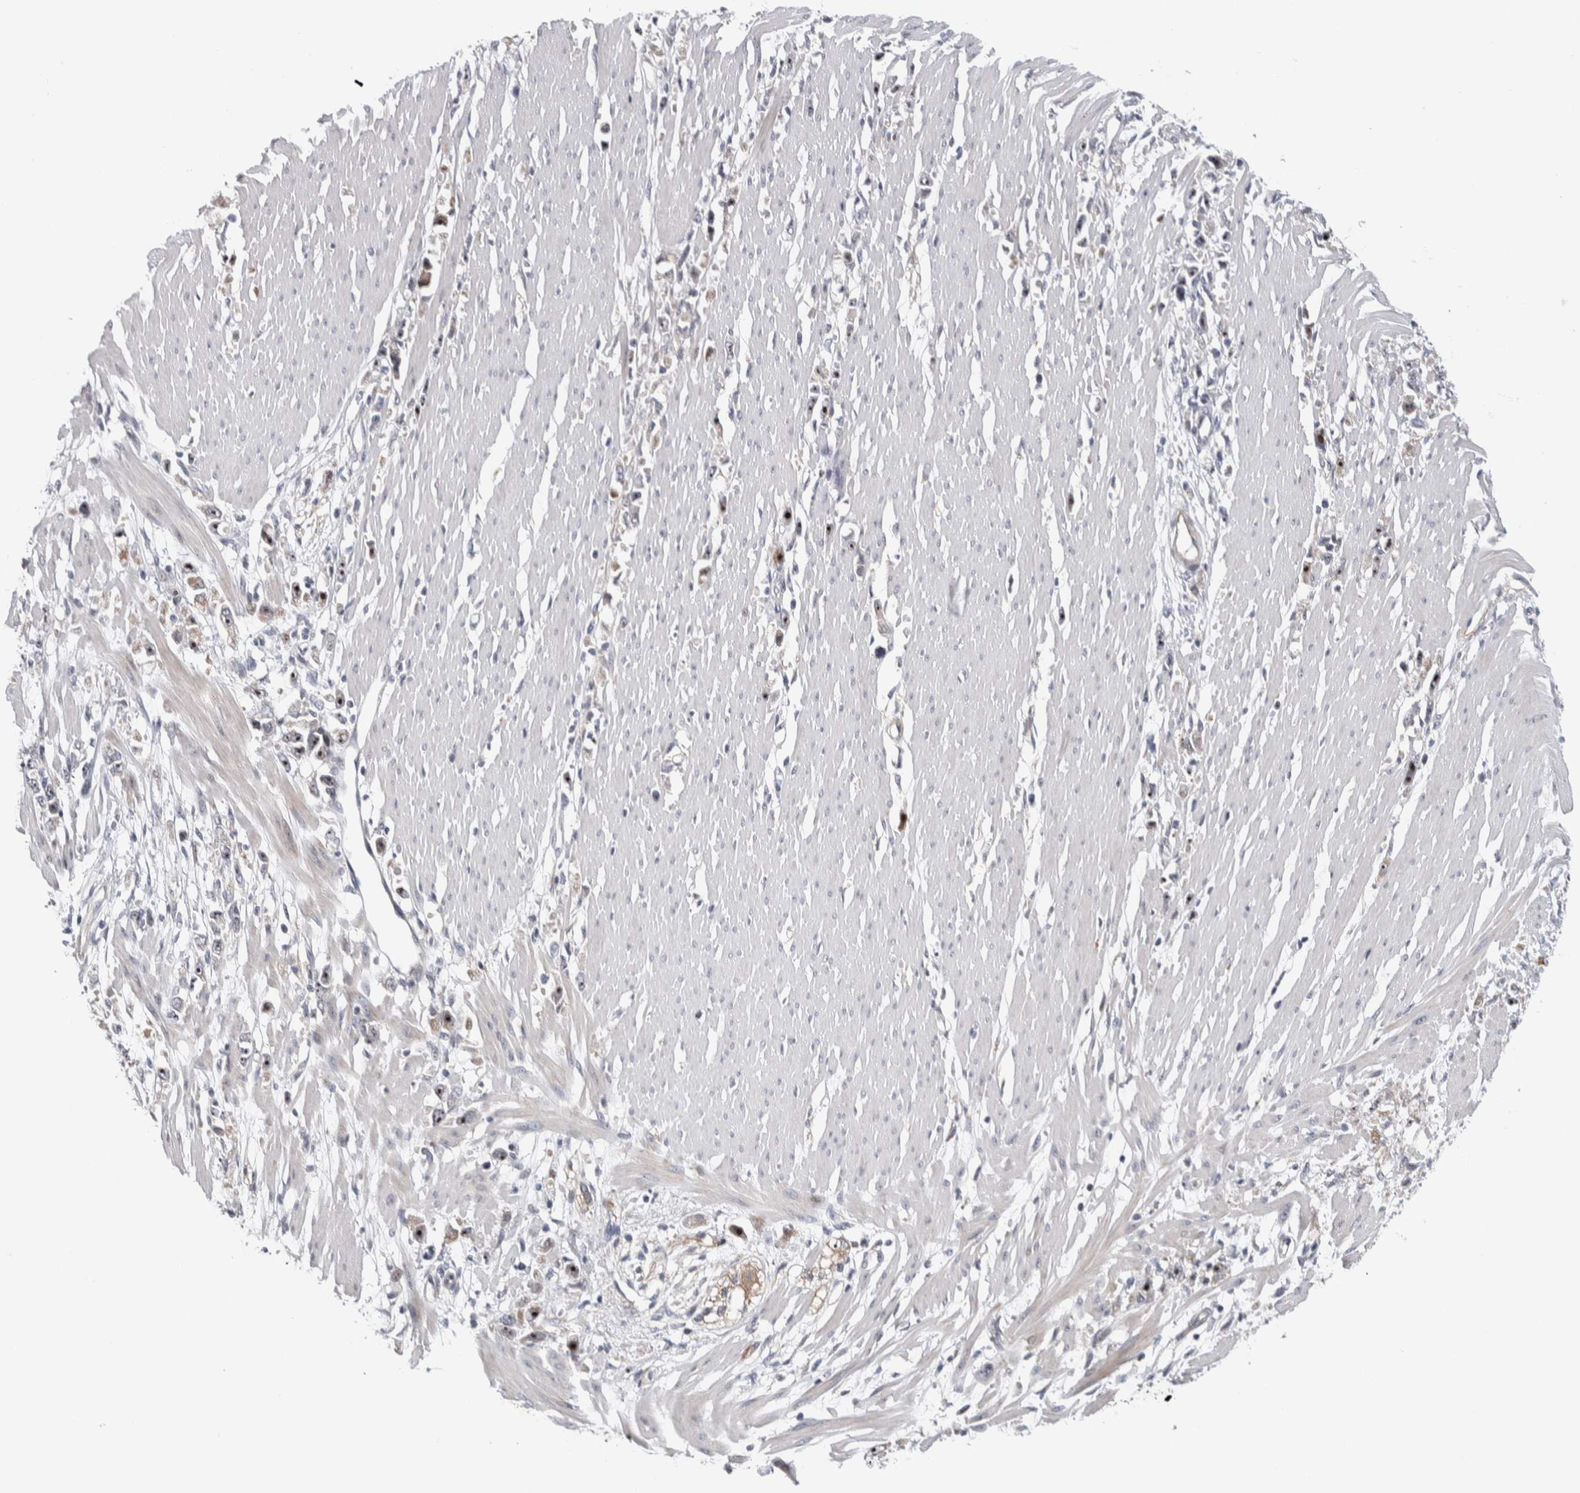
{"staining": {"intensity": "strong", "quantity": "25%-75%", "location": "nuclear"}, "tissue": "stomach cancer", "cell_type": "Tumor cells", "image_type": "cancer", "snomed": [{"axis": "morphology", "description": "Adenocarcinoma, NOS"}, {"axis": "topography", "description": "Stomach"}], "caption": "High-power microscopy captured an immunohistochemistry photomicrograph of stomach cancer, revealing strong nuclear staining in approximately 25%-75% of tumor cells. Using DAB (brown) and hematoxylin (blue) stains, captured at high magnification using brightfield microscopy.", "gene": "PRRG4", "patient": {"sex": "female", "age": 59}}